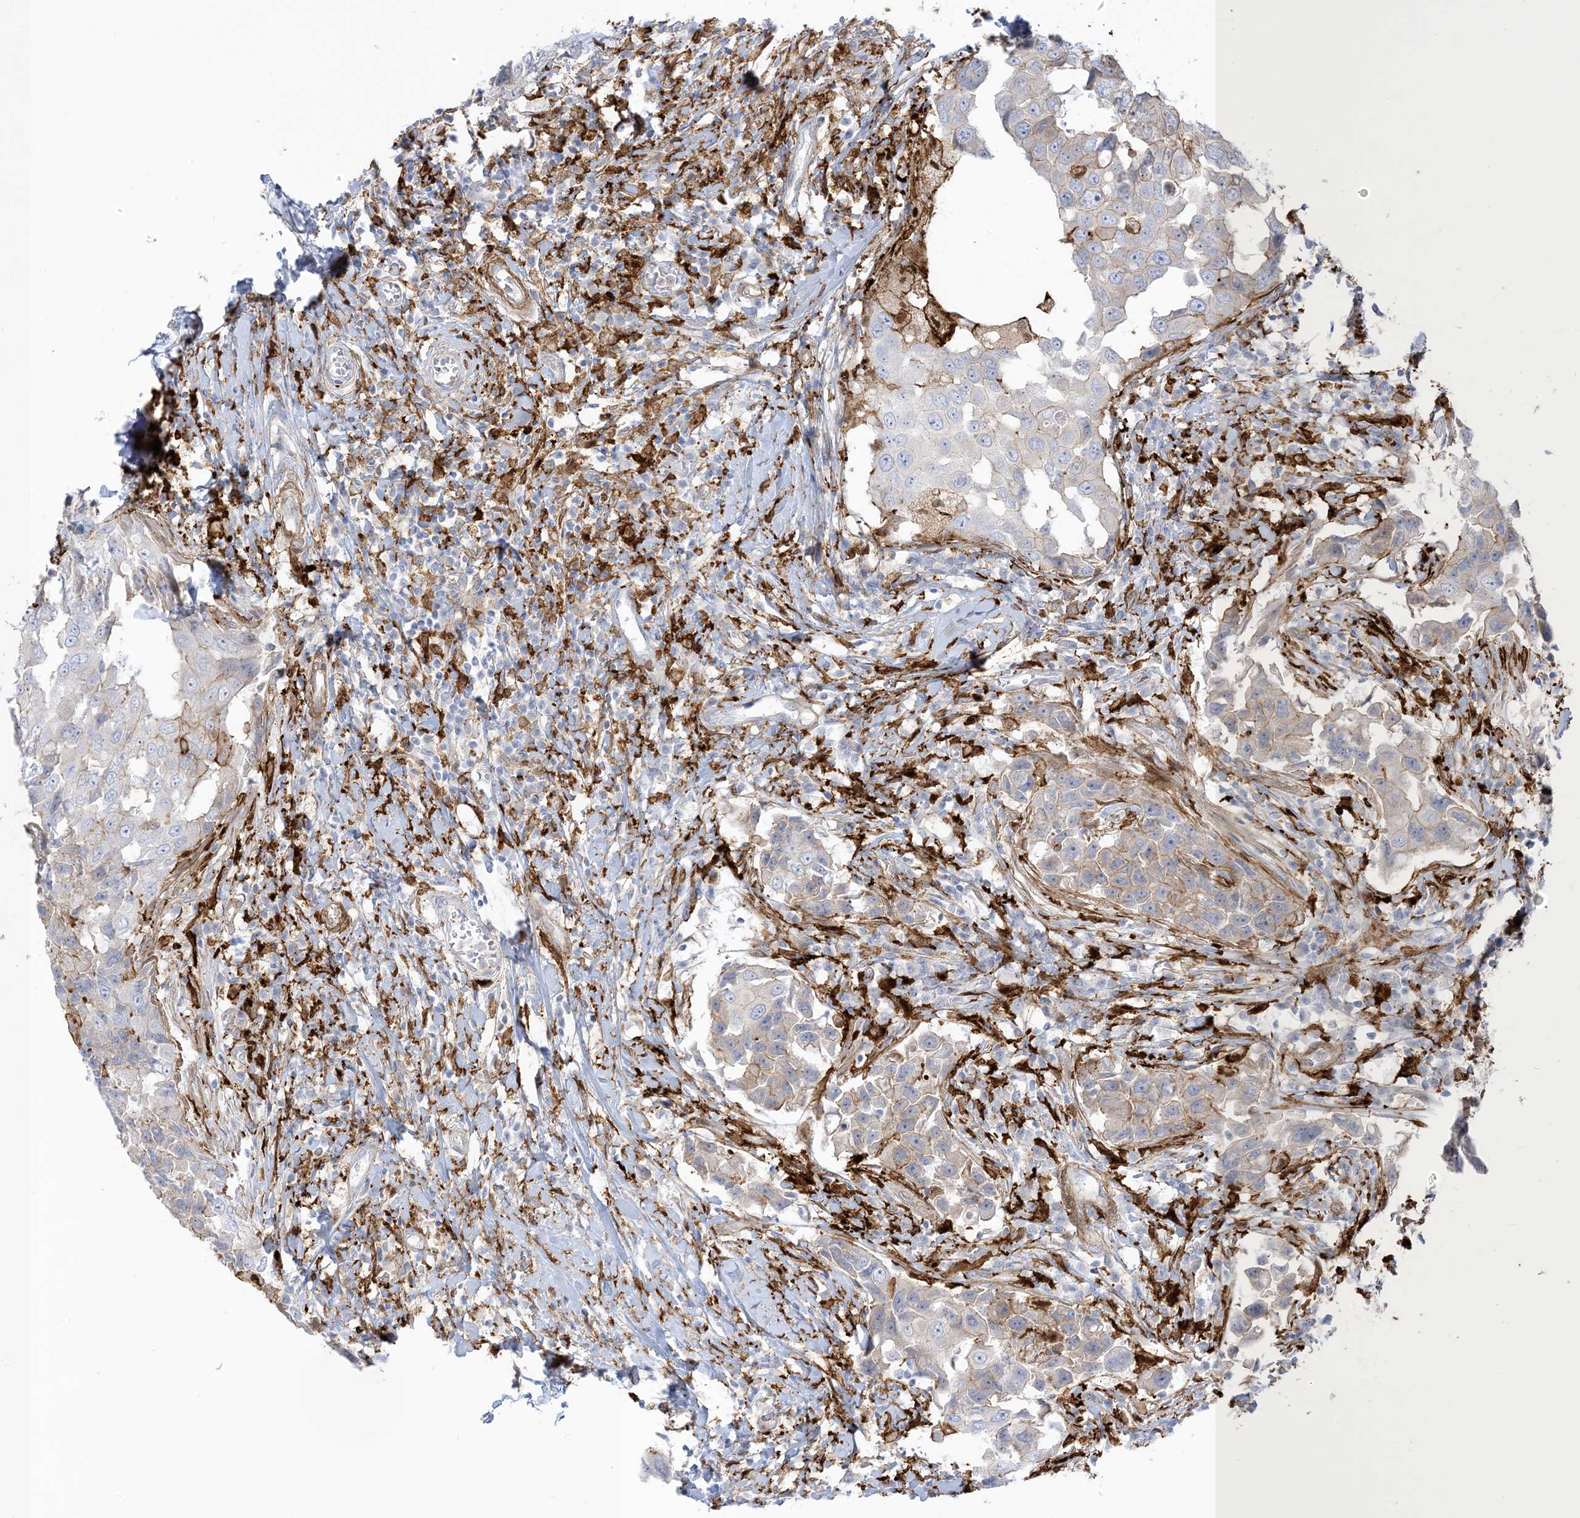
{"staining": {"intensity": "weak", "quantity": "<25%", "location": "cytoplasmic/membranous"}, "tissue": "breast cancer", "cell_type": "Tumor cells", "image_type": "cancer", "snomed": [{"axis": "morphology", "description": "Duct carcinoma"}, {"axis": "topography", "description": "Breast"}], "caption": "DAB (3,3'-diaminobenzidine) immunohistochemical staining of human intraductal carcinoma (breast) displays no significant staining in tumor cells. (Brightfield microscopy of DAB (3,3'-diaminobenzidine) IHC at high magnification).", "gene": "ICMT", "patient": {"sex": "female", "age": 27}}